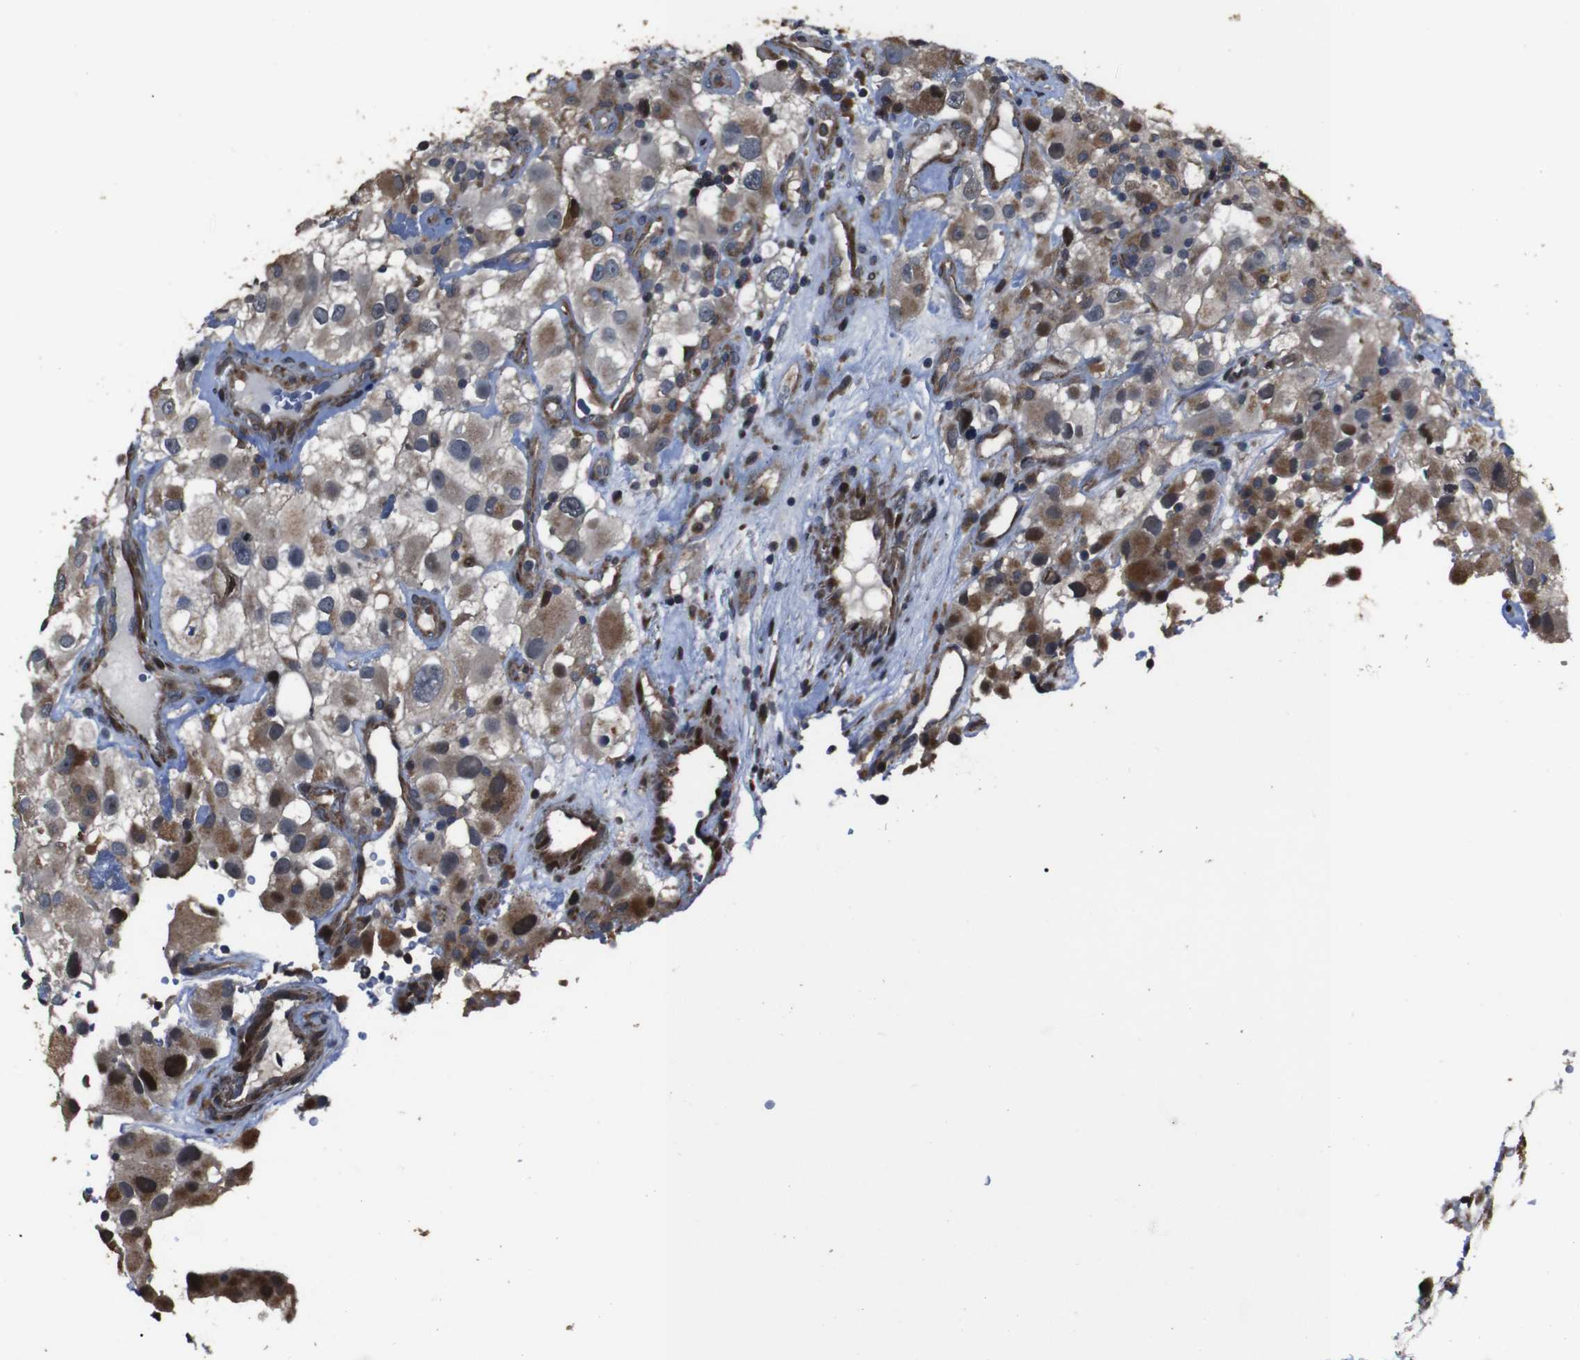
{"staining": {"intensity": "moderate", "quantity": ">75%", "location": "cytoplasmic/membranous"}, "tissue": "renal cancer", "cell_type": "Tumor cells", "image_type": "cancer", "snomed": [{"axis": "morphology", "description": "Adenocarcinoma, NOS"}, {"axis": "topography", "description": "Kidney"}], "caption": "Protein expression analysis of human renal cancer (adenocarcinoma) reveals moderate cytoplasmic/membranous staining in about >75% of tumor cells.", "gene": "SNN", "patient": {"sex": "female", "age": 52}}